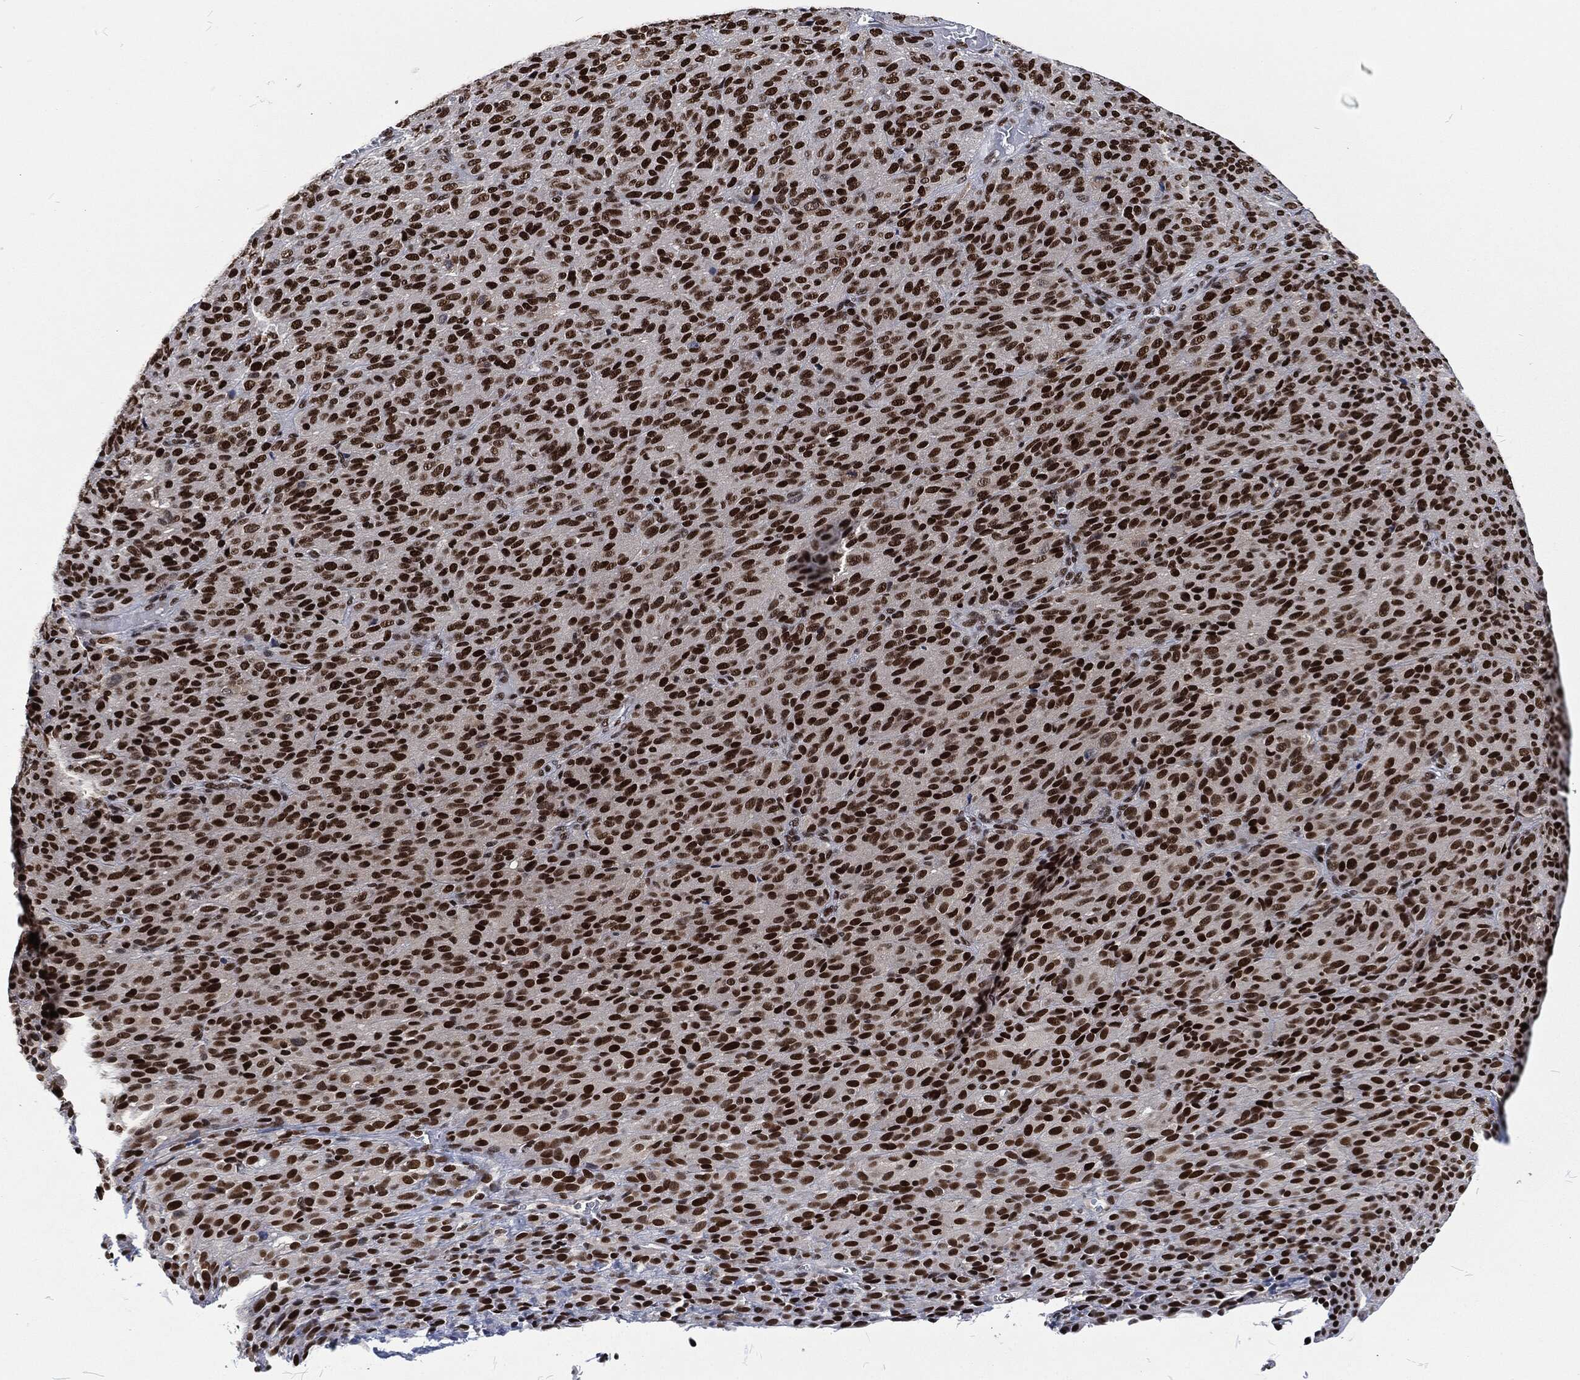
{"staining": {"intensity": "strong", "quantity": ">75%", "location": "nuclear"}, "tissue": "melanoma", "cell_type": "Tumor cells", "image_type": "cancer", "snomed": [{"axis": "morphology", "description": "Malignant melanoma, Metastatic site"}, {"axis": "topography", "description": "Brain"}], "caption": "Malignant melanoma (metastatic site) was stained to show a protein in brown. There is high levels of strong nuclear positivity in about >75% of tumor cells.", "gene": "DCPS", "patient": {"sex": "female", "age": 56}}